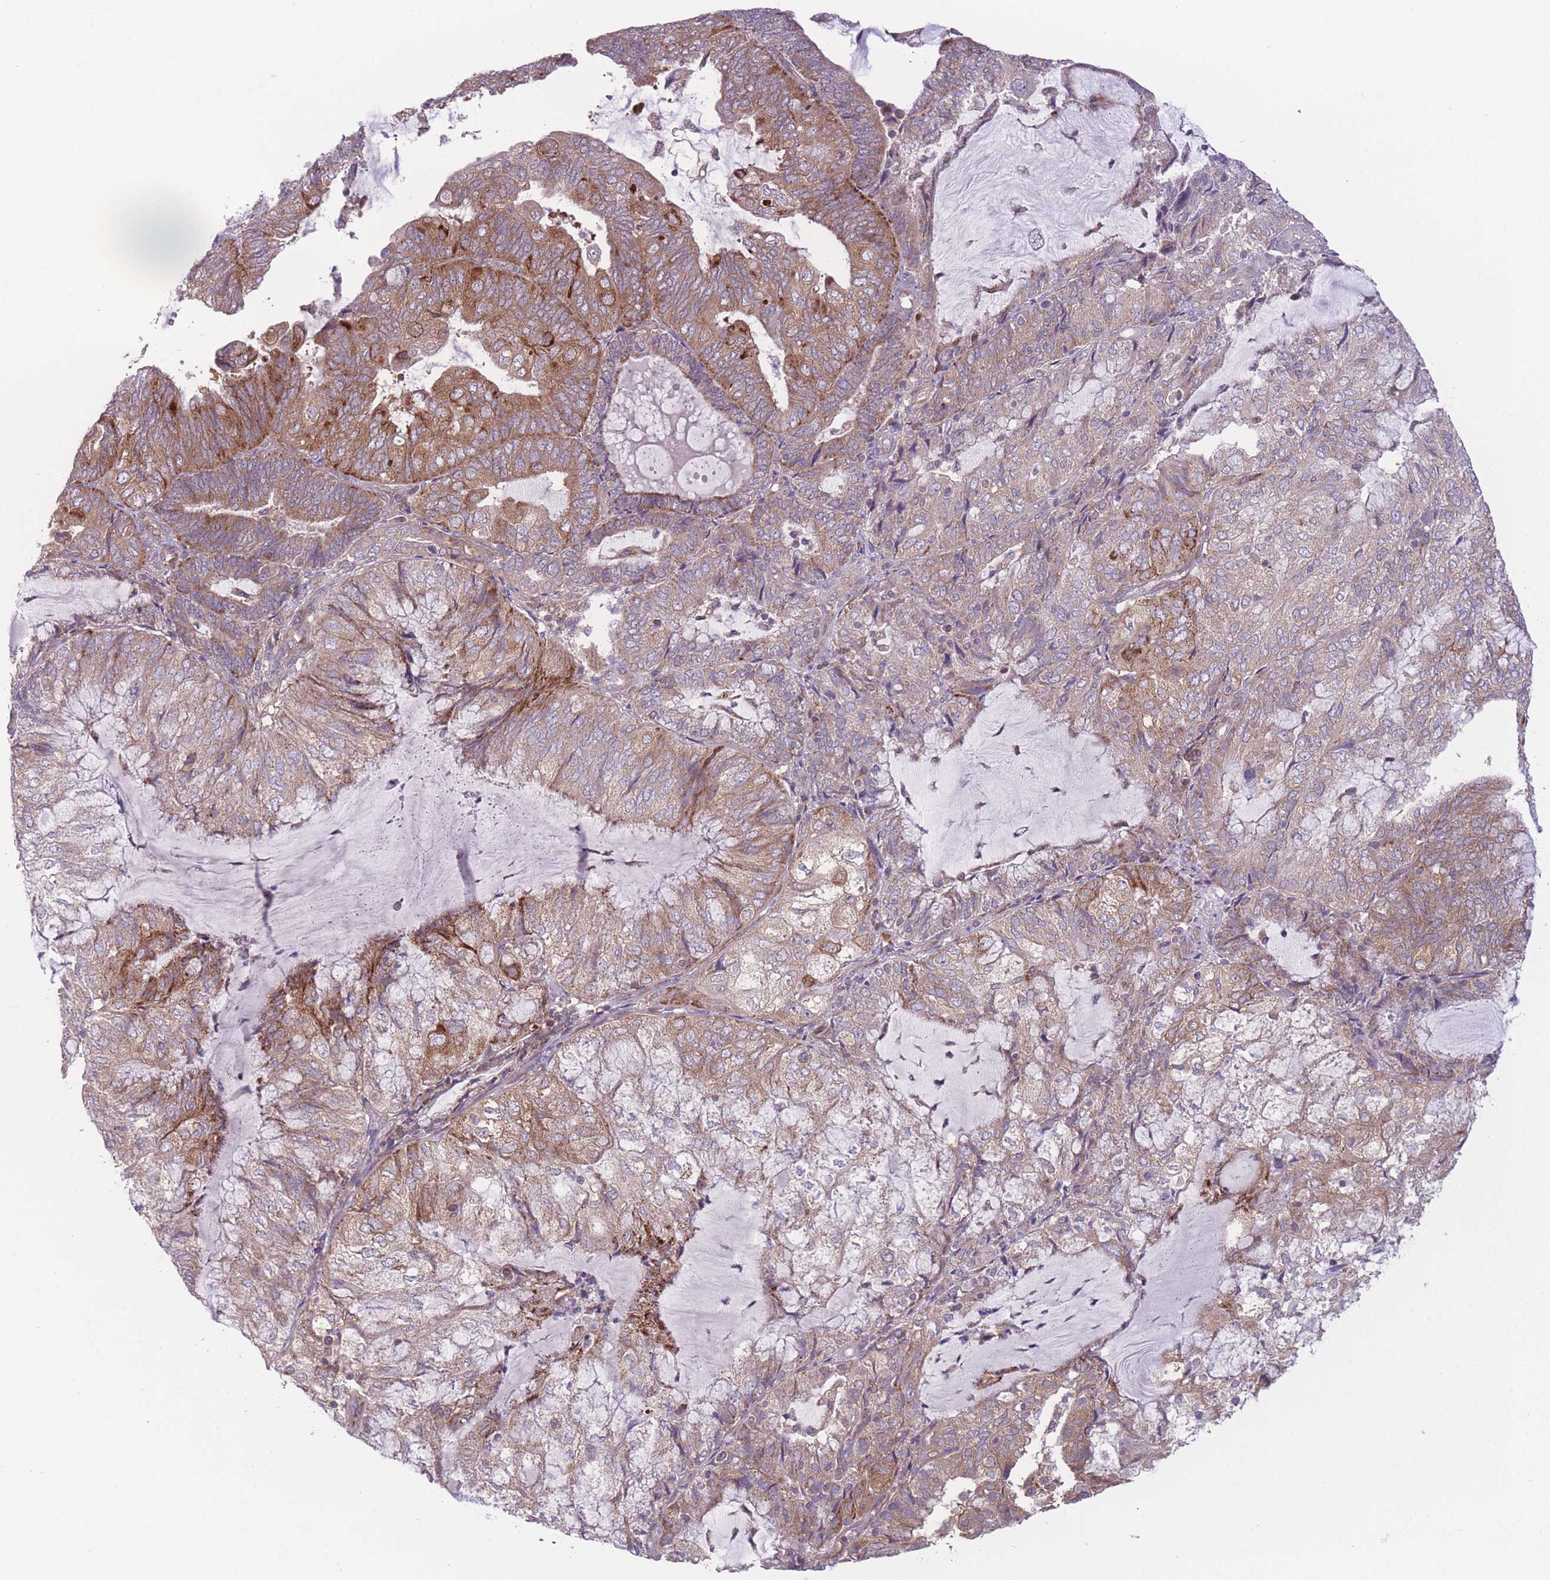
{"staining": {"intensity": "moderate", "quantity": ">75%", "location": "cytoplasmic/membranous"}, "tissue": "endometrial cancer", "cell_type": "Tumor cells", "image_type": "cancer", "snomed": [{"axis": "morphology", "description": "Adenocarcinoma, NOS"}, {"axis": "topography", "description": "Endometrium"}], "caption": "High-power microscopy captured an immunohistochemistry (IHC) micrograph of adenocarcinoma (endometrial), revealing moderate cytoplasmic/membranous expression in approximately >75% of tumor cells. (Stains: DAB in brown, nuclei in blue, Microscopy: brightfield microscopy at high magnification).", "gene": "CCT6B", "patient": {"sex": "female", "age": 81}}